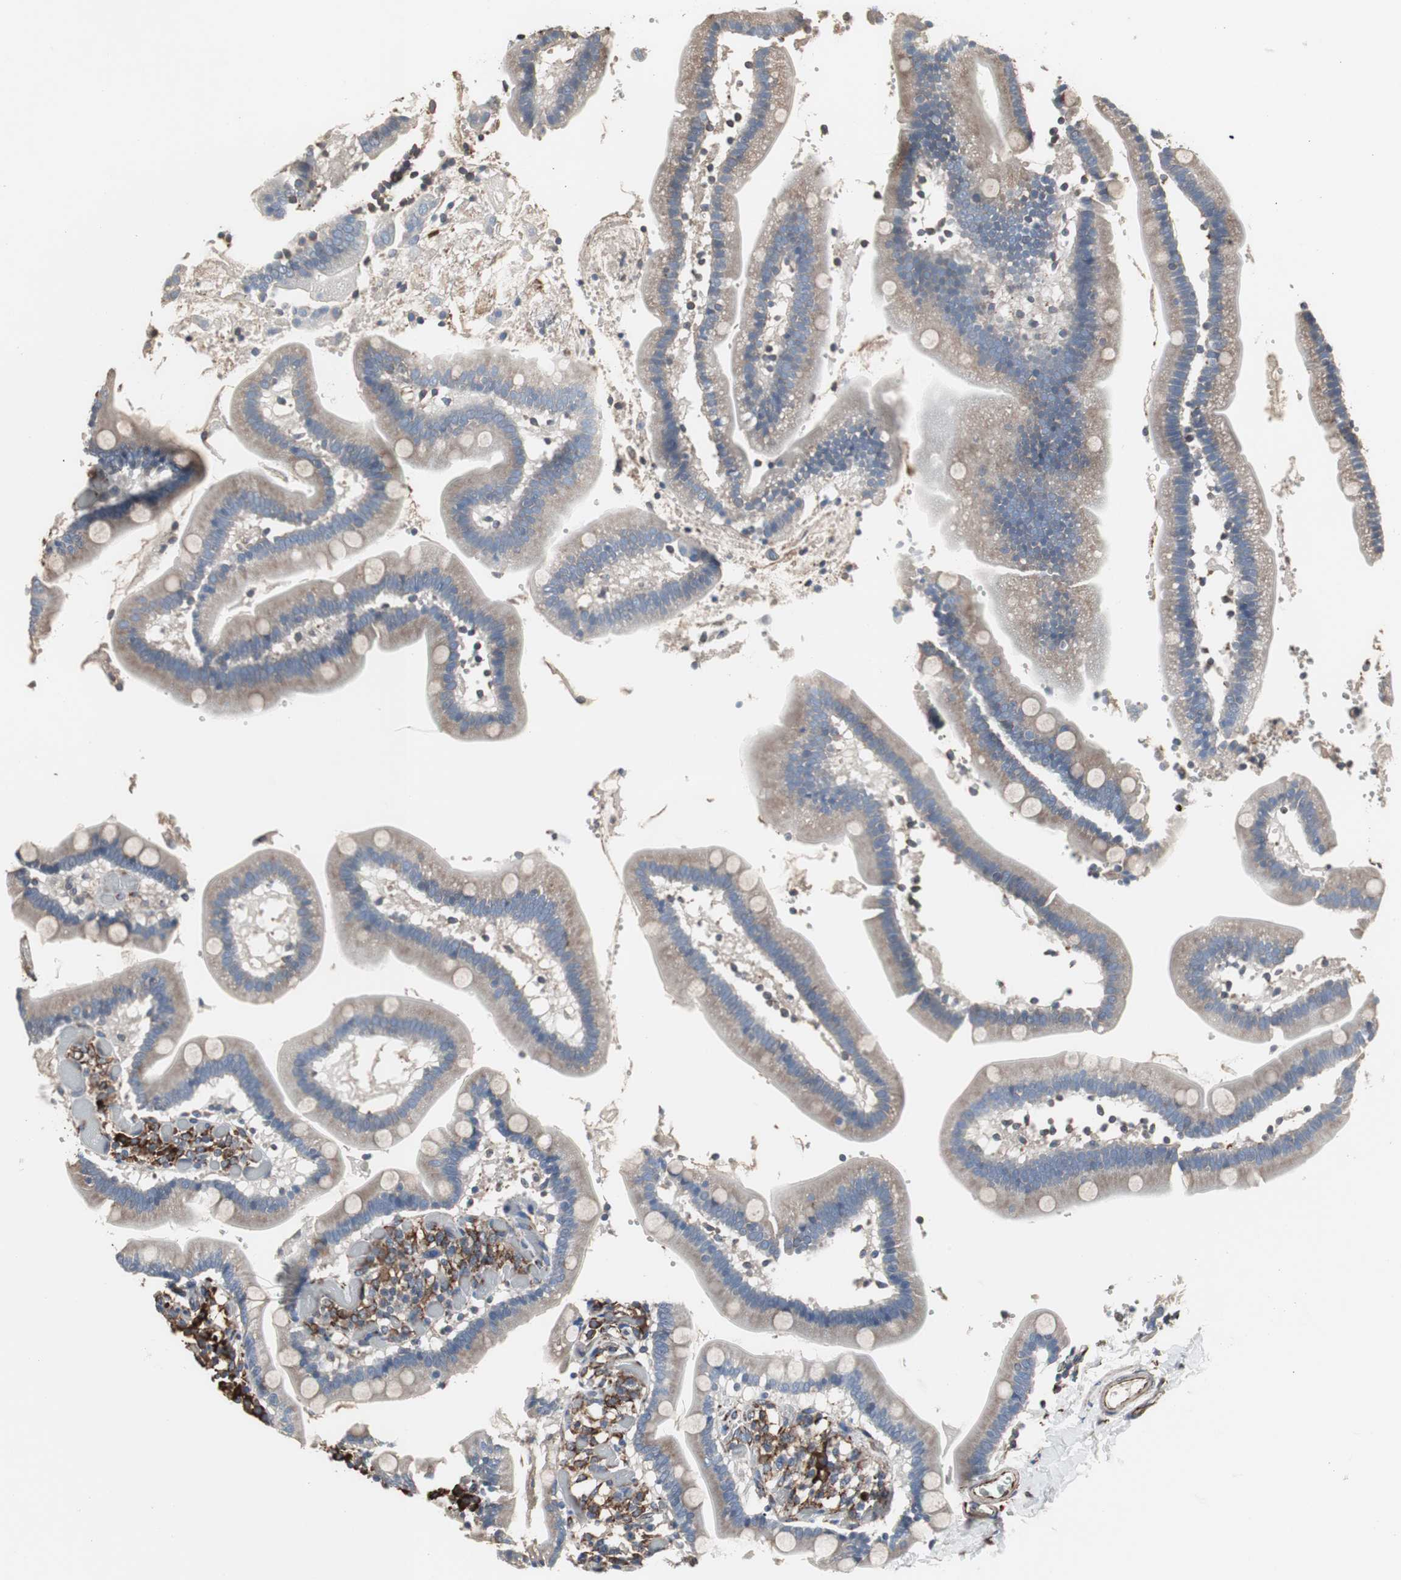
{"staining": {"intensity": "weak", "quantity": ">75%", "location": "cytoplasmic/membranous"}, "tissue": "duodenum", "cell_type": "Glandular cells", "image_type": "normal", "snomed": [{"axis": "morphology", "description": "Normal tissue, NOS"}, {"axis": "topography", "description": "Duodenum"}], "caption": "Protein expression analysis of benign human duodenum reveals weak cytoplasmic/membranous expression in about >75% of glandular cells. Nuclei are stained in blue.", "gene": "CALU", "patient": {"sex": "male", "age": 66}}